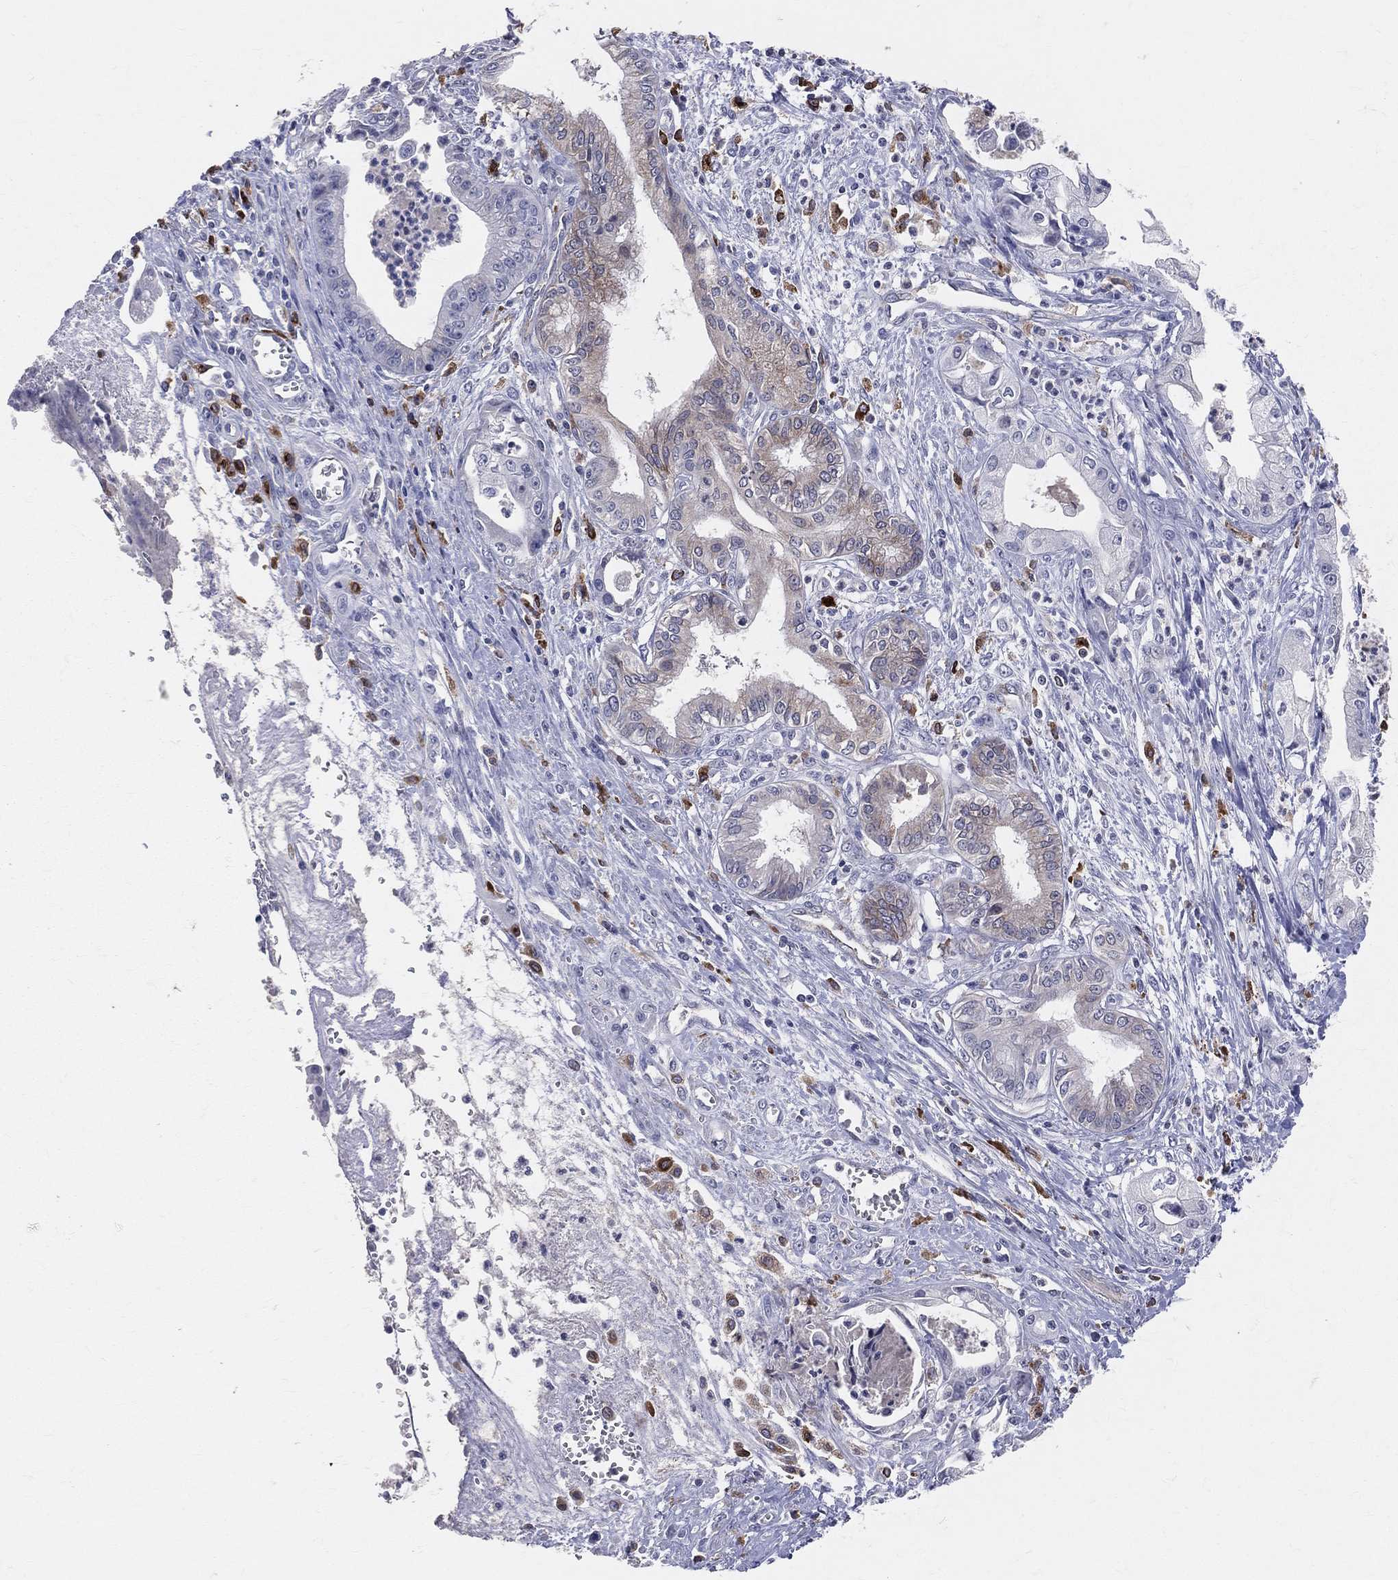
{"staining": {"intensity": "weak", "quantity": "<25%", "location": "cytoplasmic/membranous"}, "tissue": "pancreatic cancer", "cell_type": "Tumor cells", "image_type": "cancer", "snomed": [{"axis": "morphology", "description": "Adenocarcinoma, NOS"}, {"axis": "topography", "description": "Pancreas"}], "caption": "This is a image of immunohistochemistry (IHC) staining of pancreatic adenocarcinoma, which shows no expression in tumor cells.", "gene": "CD74", "patient": {"sex": "female", "age": 65}}